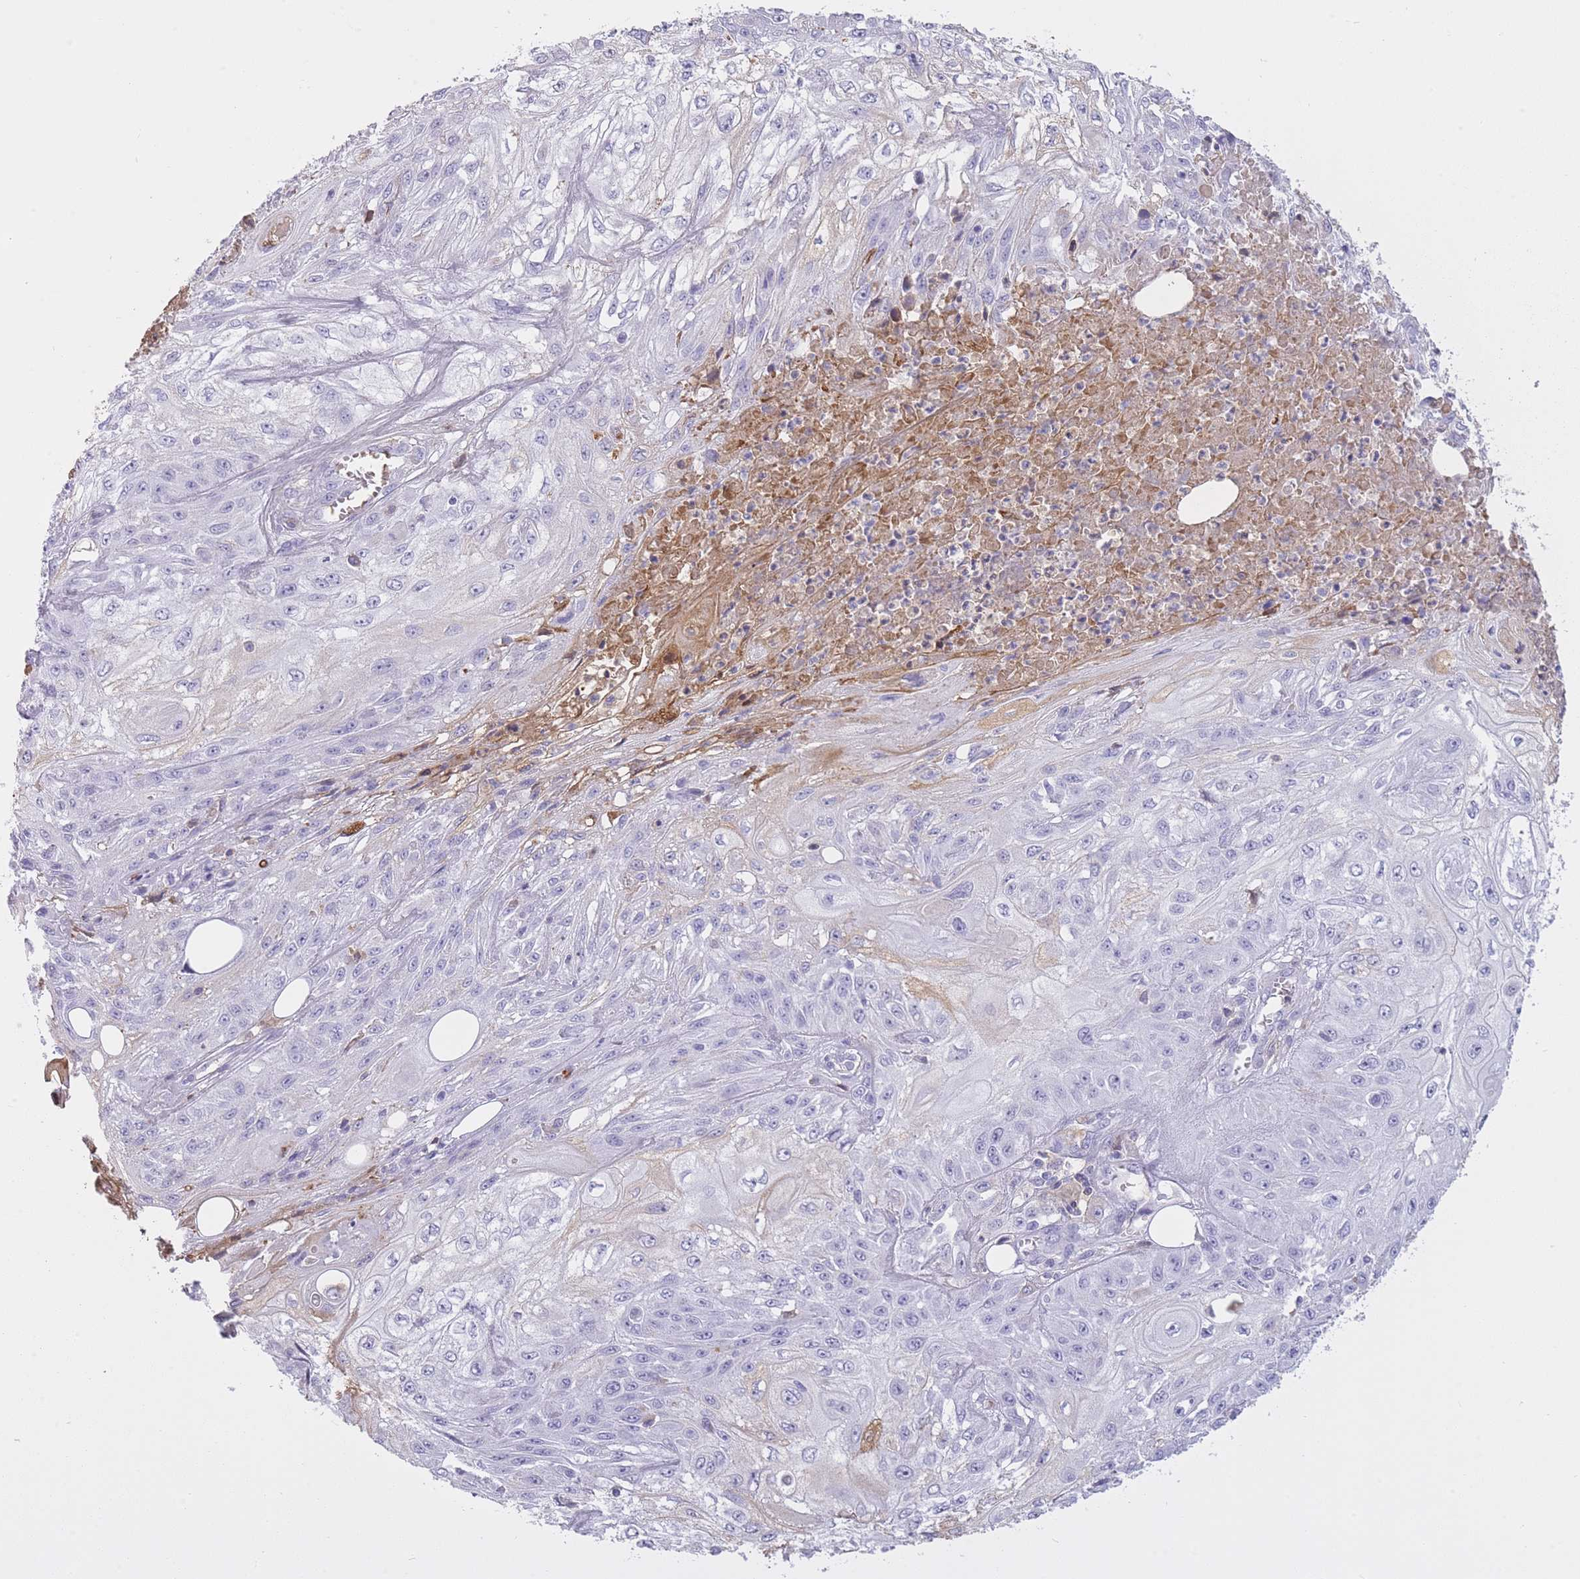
{"staining": {"intensity": "negative", "quantity": "none", "location": "none"}, "tissue": "skin cancer", "cell_type": "Tumor cells", "image_type": "cancer", "snomed": [{"axis": "morphology", "description": "Squamous cell carcinoma, NOS"}, {"axis": "morphology", "description": "Squamous cell carcinoma, metastatic, NOS"}, {"axis": "topography", "description": "Skin"}, {"axis": "topography", "description": "Lymph node"}], "caption": "The IHC micrograph has no significant staining in tumor cells of squamous cell carcinoma (skin) tissue.", "gene": "AP3S2", "patient": {"sex": "male", "age": 75}}